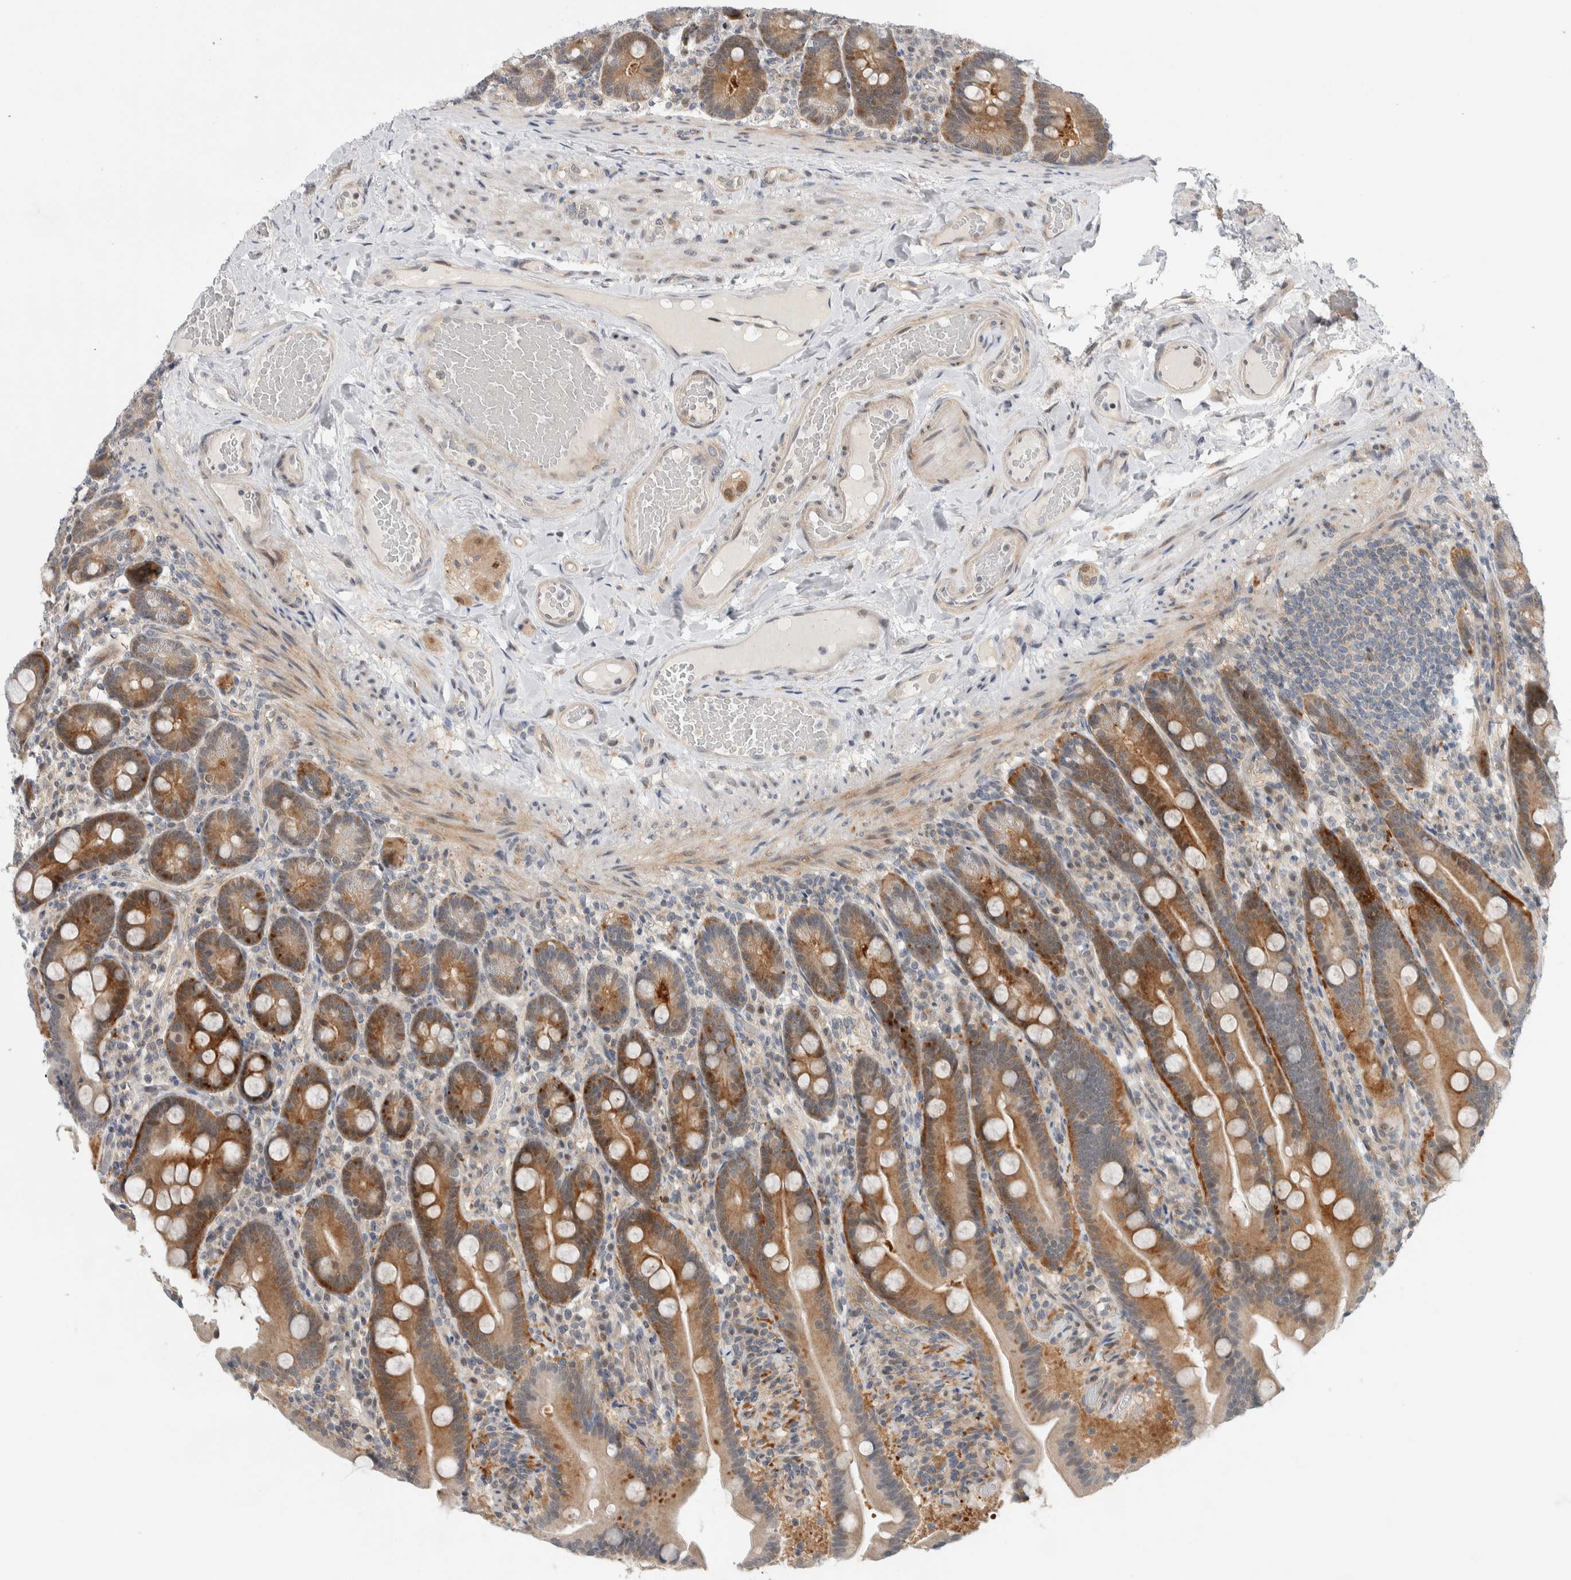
{"staining": {"intensity": "moderate", "quantity": ">75%", "location": "cytoplasmic/membranous"}, "tissue": "duodenum", "cell_type": "Glandular cells", "image_type": "normal", "snomed": [{"axis": "morphology", "description": "Normal tissue, NOS"}, {"axis": "topography", "description": "Duodenum"}], "caption": "Immunohistochemical staining of benign human duodenum exhibits >75% levels of moderate cytoplasmic/membranous protein expression in approximately >75% of glandular cells. (DAB (3,3'-diaminobenzidine) IHC, brown staining for protein, blue staining for nuclei).", "gene": "NCR3LG1", "patient": {"sex": "male", "age": 54}}